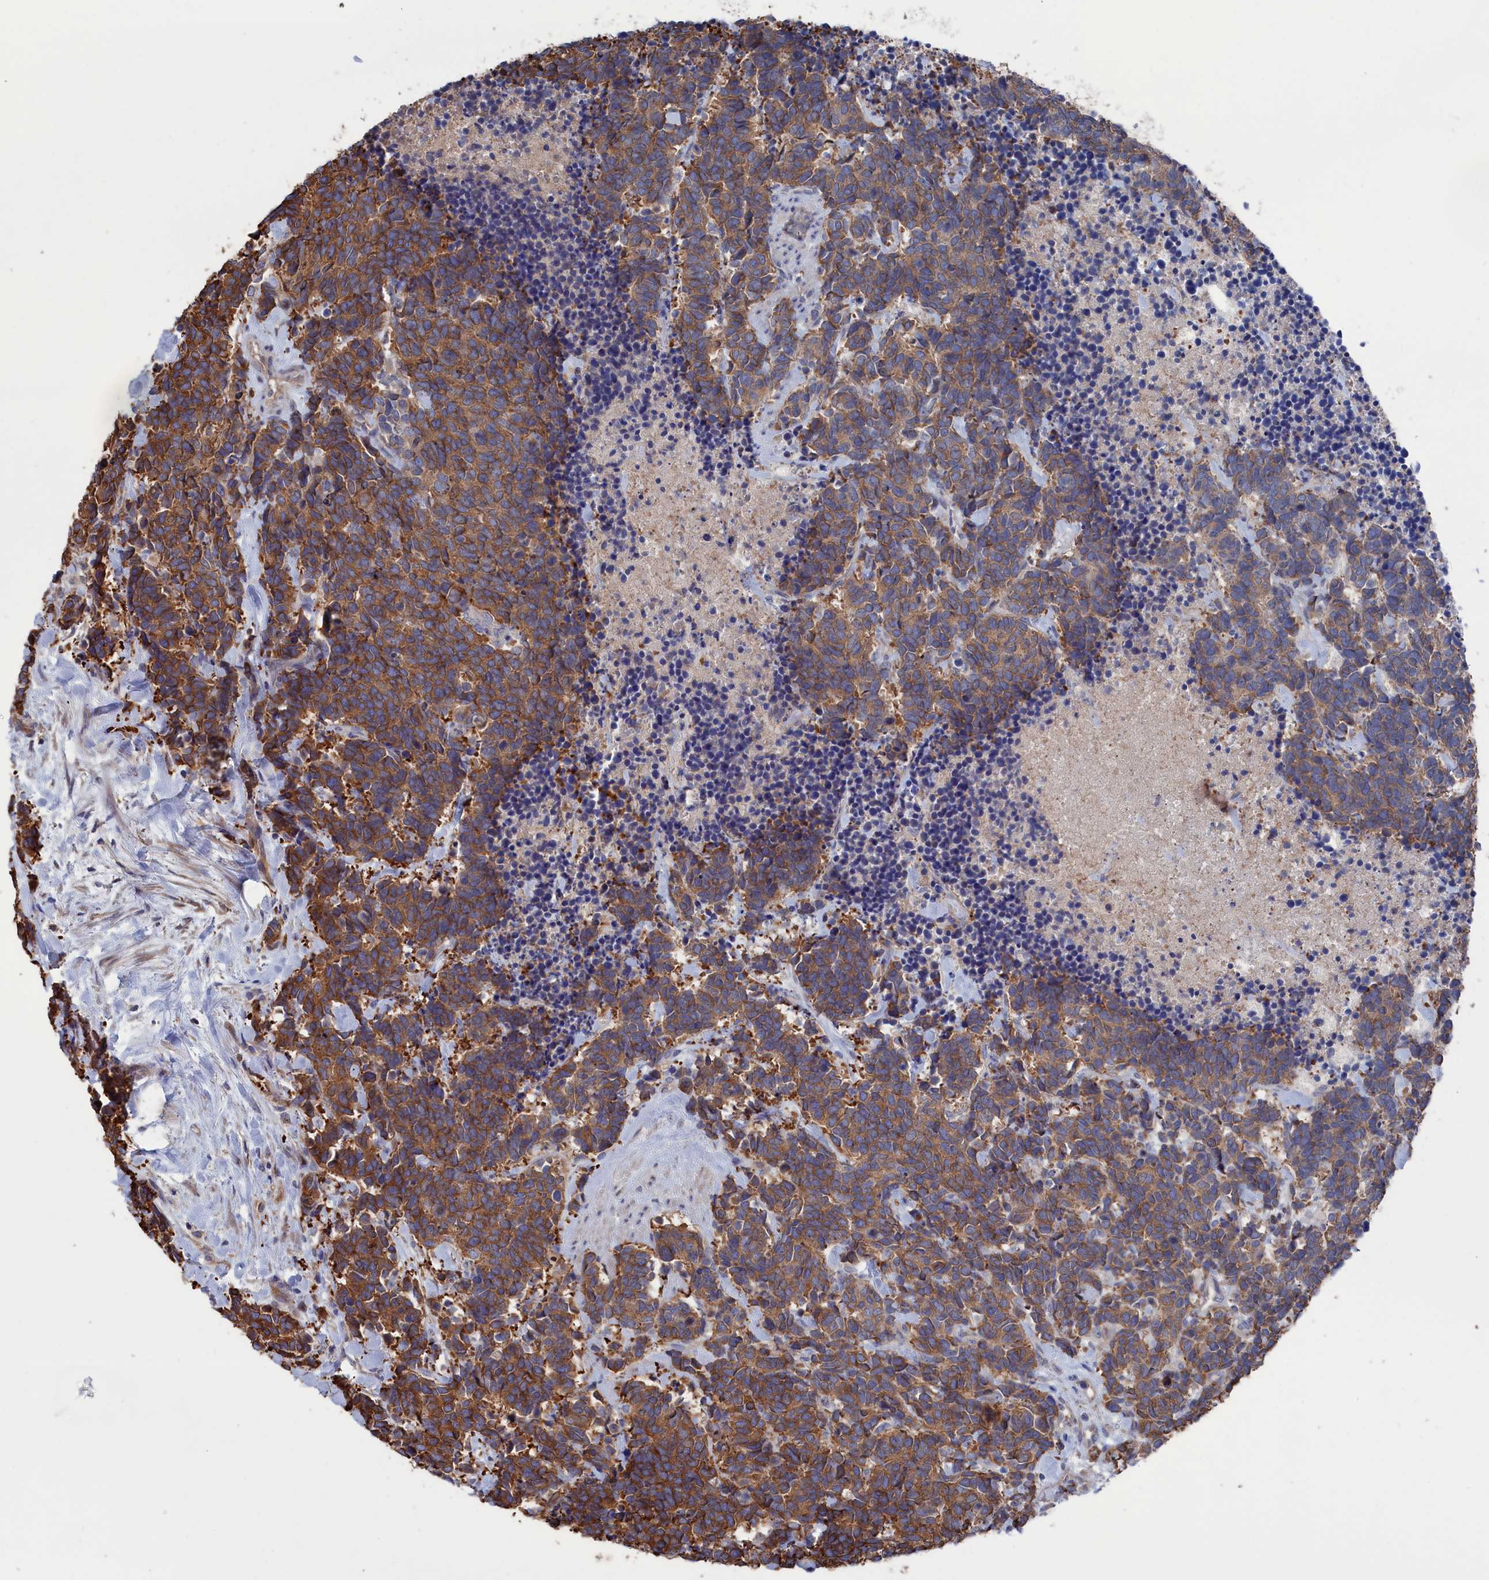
{"staining": {"intensity": "moderate", "quantity": ">75%", "location": "cytoplasmic/membranous"}, "tissue": "carcinoid", "cell_type": "Tumor cells", "image_type": "cancer", "snomed": [{"axis": "morphology", "description": "Carcinoma, NOS"}, {"axis": "morphology", "description": "Carcinoid, malignant, NOS"}, {"axis": "topography", "description": "Prostate"}], "caption": "Protein analysis of malignant carcinoid tissue shows moderate cytoplasmic/membranous expression in approximately >75% of tumor cells.", "gene": "NUTF2", "patient": {"sex": "male", "age": 57}}